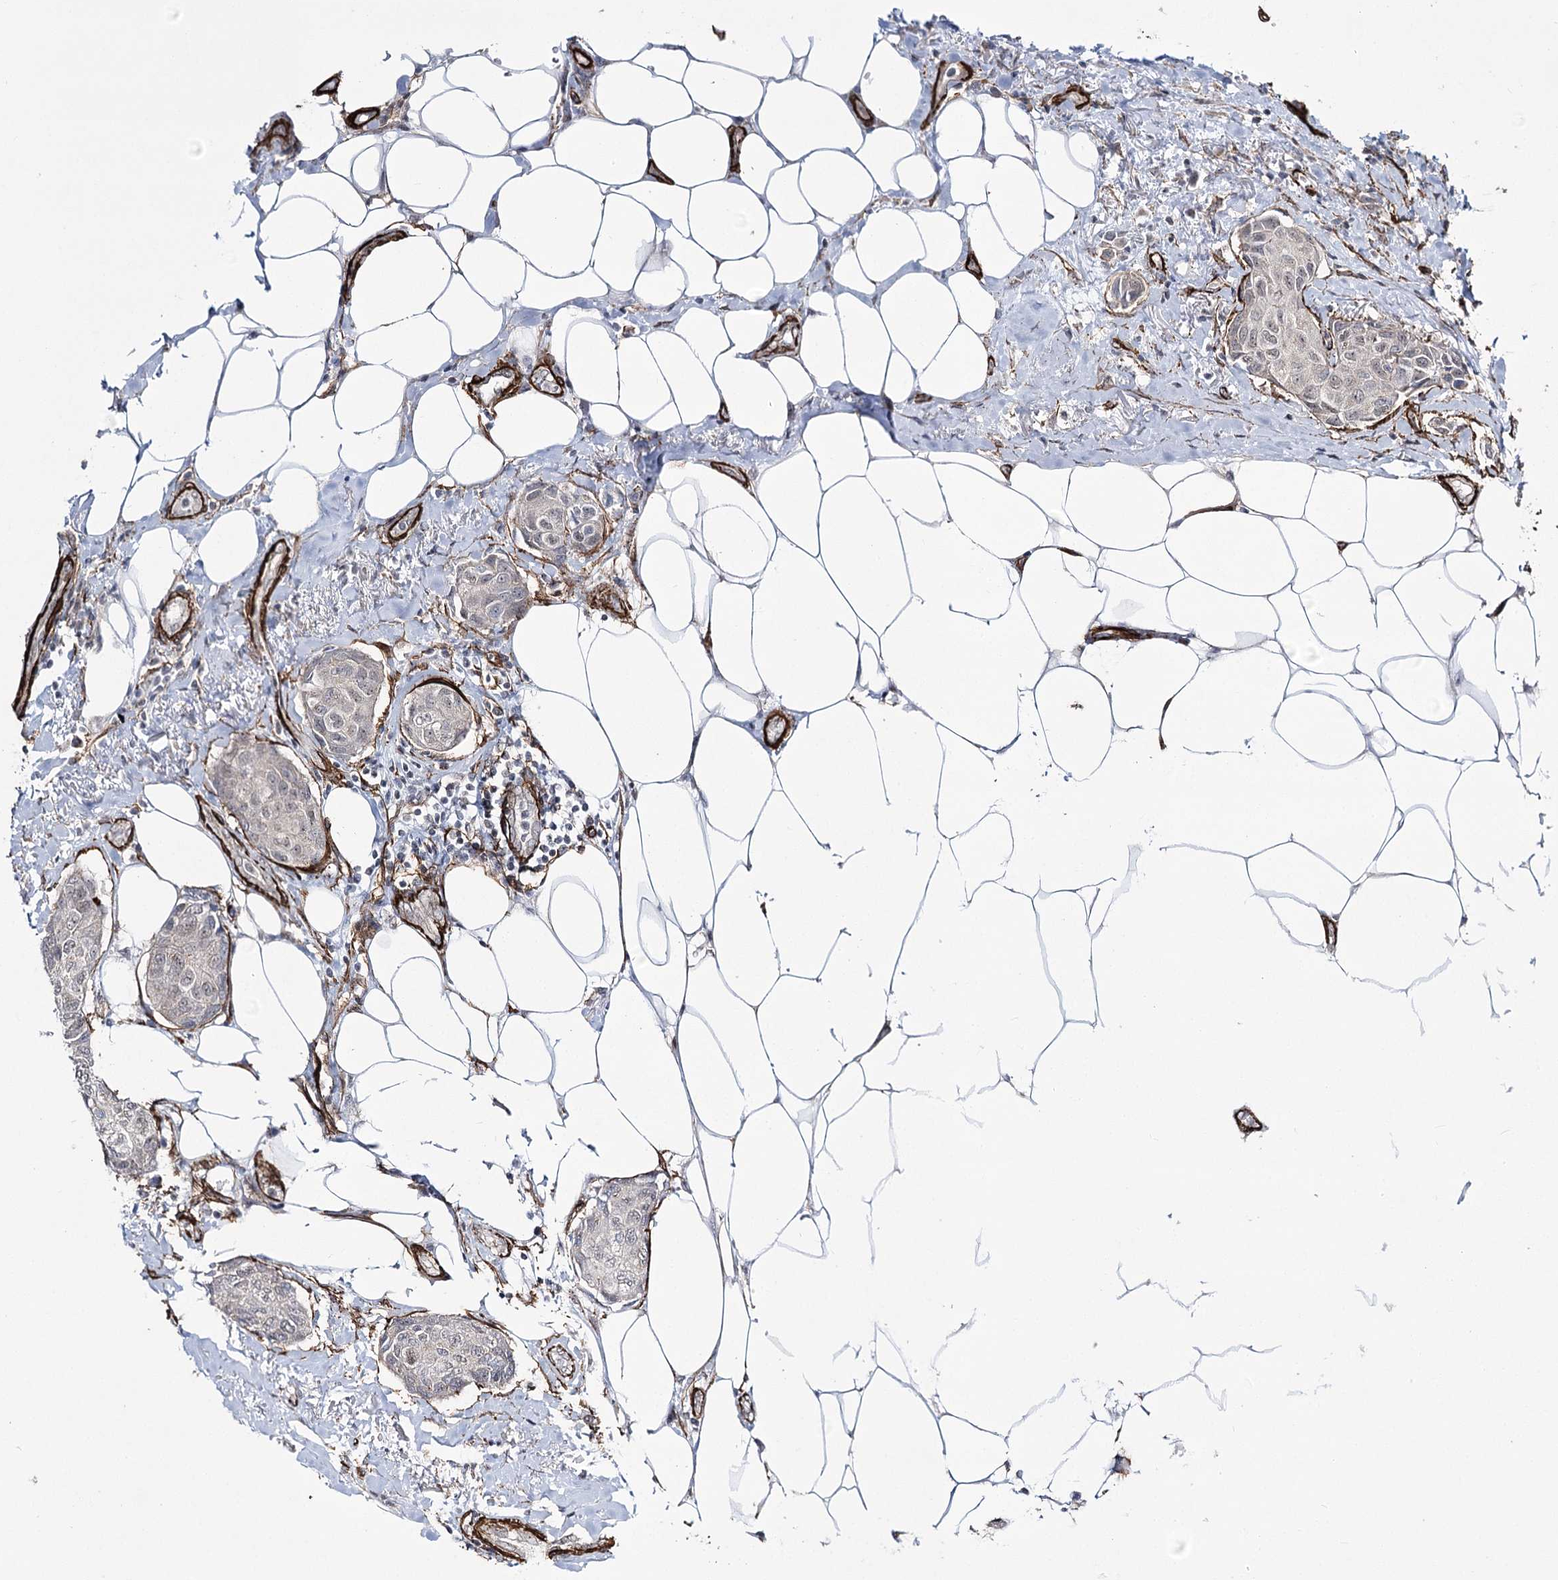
{"staining": {"intensity": "negative", "quantity": "none", "location": "none"}, "tissue": "breast cancer", "cell_type": "Tumor cells", "image_type": "cancer", "snomed": [{"axis": "morphology", "description": "Duct carcinoma"}, {"axis": "topography", "description": "Breast"}], "caption": "A micrograph of breast intraductal carcinoma stained for a protein reveals no brown staining in tumor cells. (Brightfield microscopy of DAB (3,3'-diaminobenzidine) IHC at high magnification).", "gene": "CWF19L1", "patient": {"sex": "female", "age": 80}}